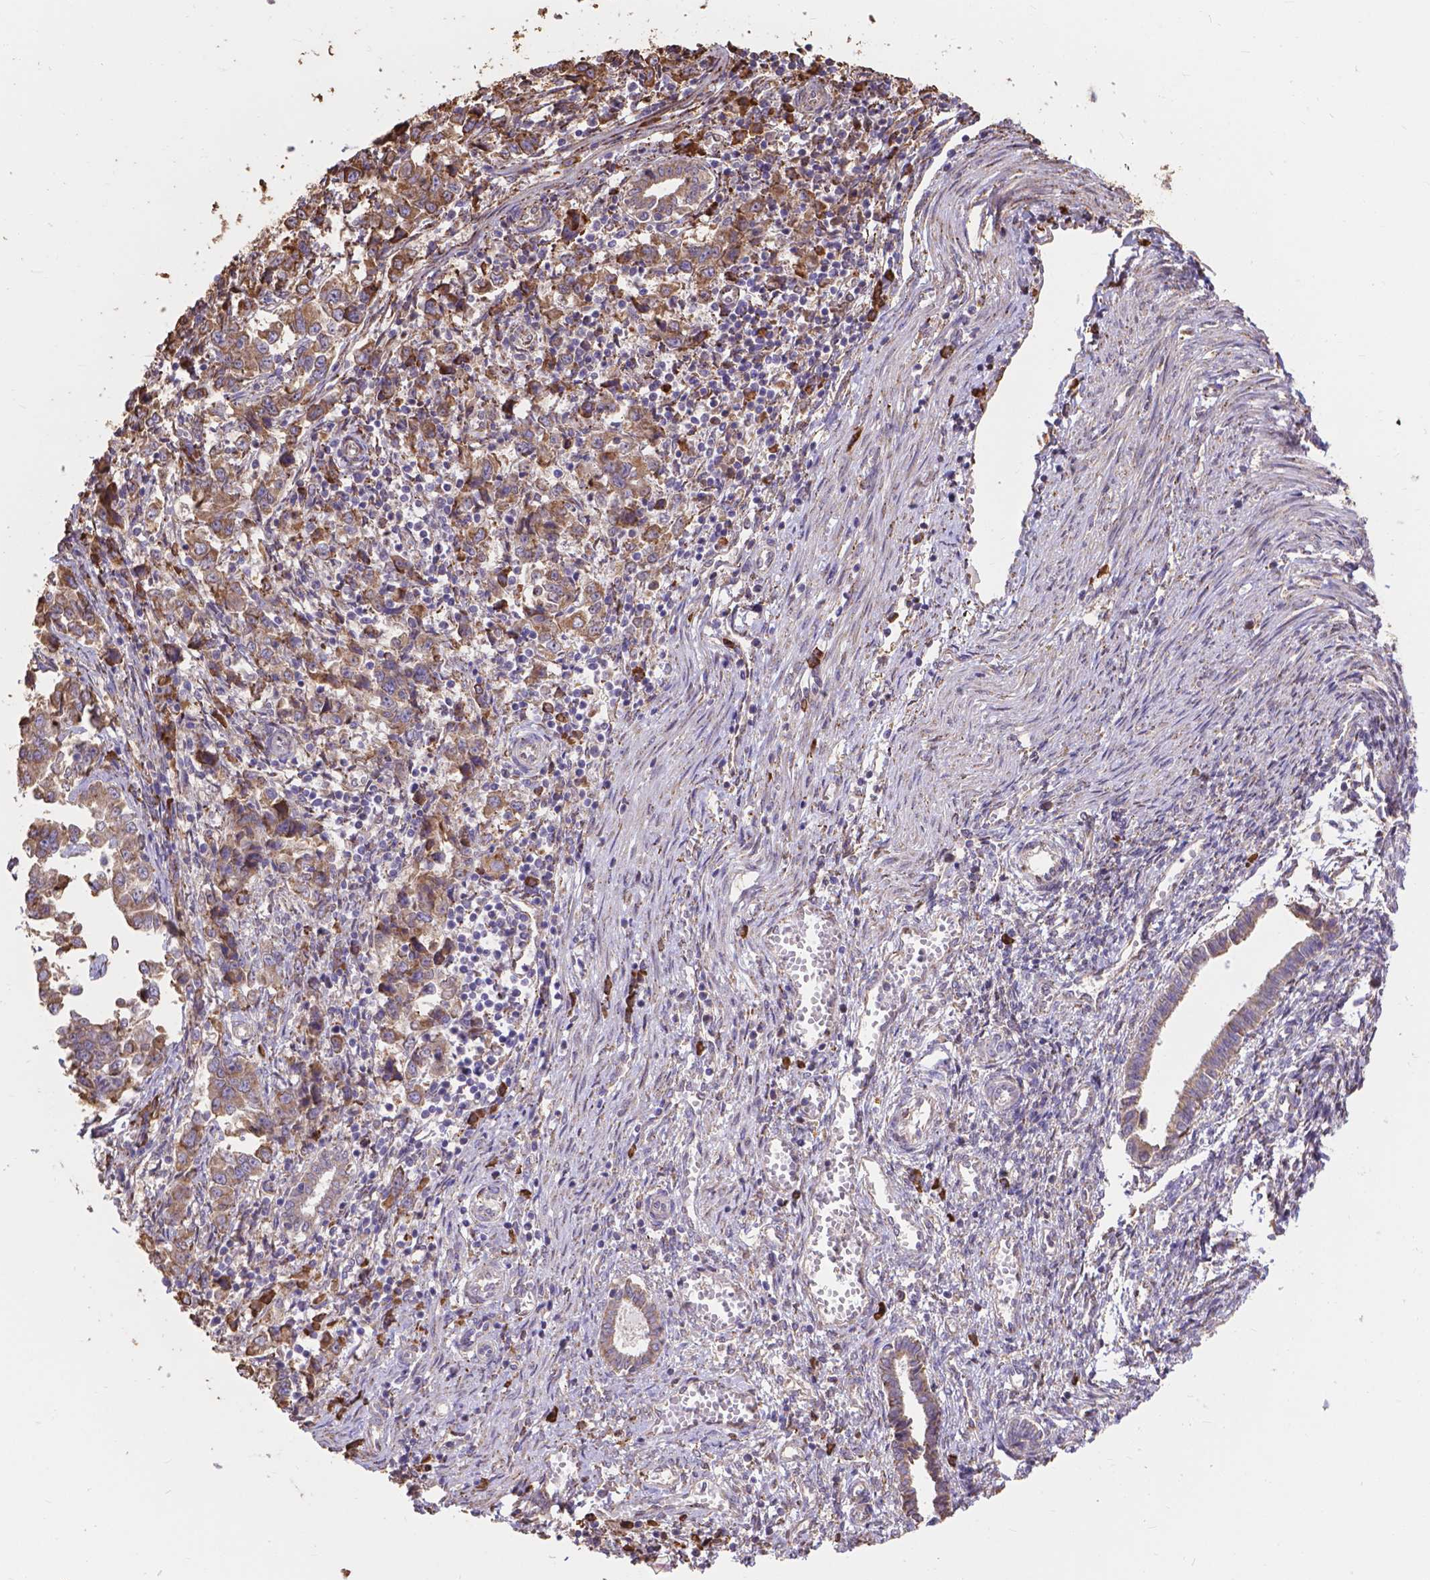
{"staining": {"intensity": "moderate", "quantity": "25%-75%", "location": "cytoplasmic/membranous"}, "tissue": "endometrial cancer", "cell_type": "Tumor cells", "image_type": "cancer", "snomed": [{"axis": "morphology", "description": "Adenocarcinoma, NOS"}, {"axis": "topography", "description": "Endometrium"}], "caption": "This micrograph exhibits immunohistochemistry (IHC) staining of human endometrial adenocarcinoma, with medium moderate cytoplasmic/membranous expression in about 25%-75% of tumor cells.", "gene": "IPO11", "patient": {"sex": "female", "age": 43}}